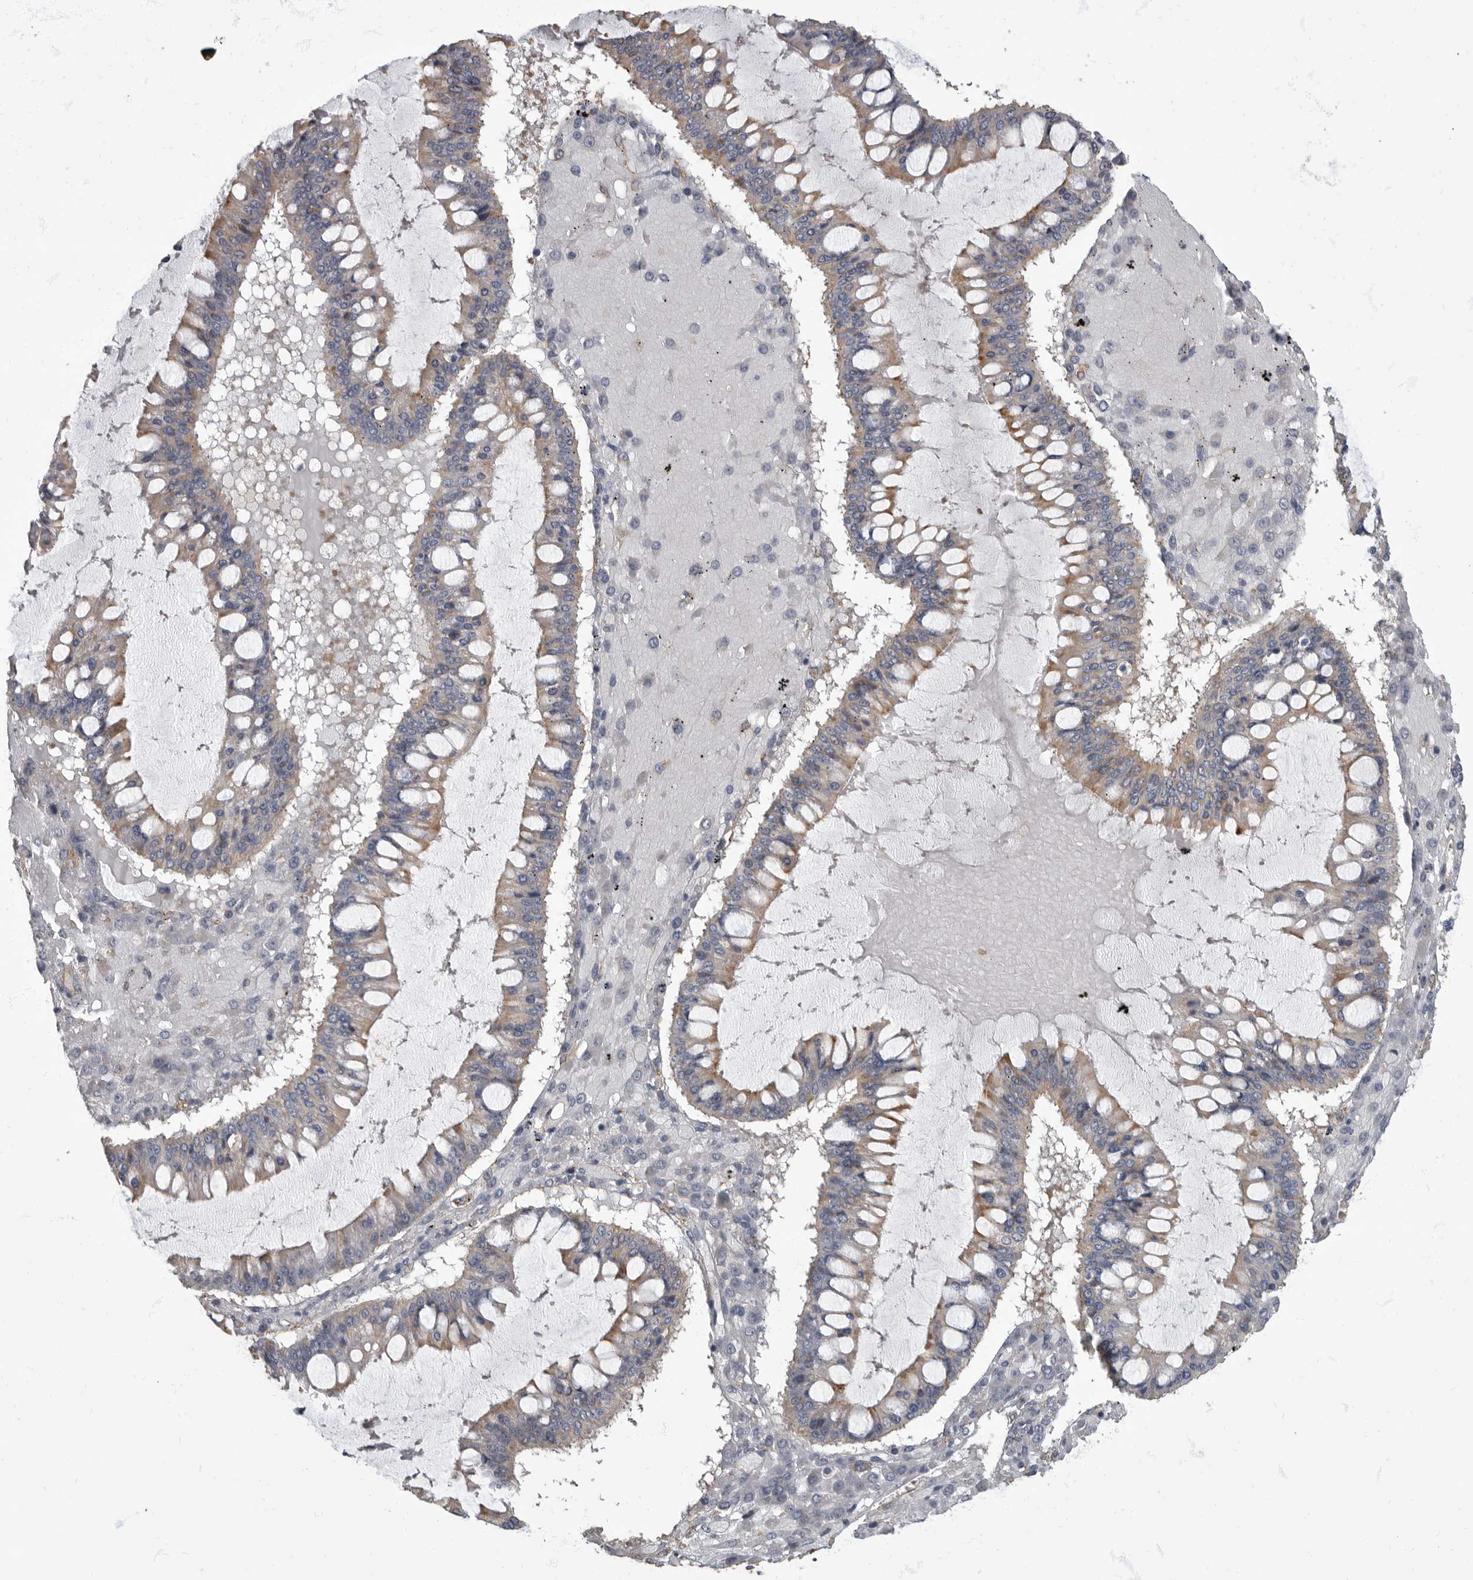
{"staining": {"intensity": "weak", "quantity": "25%-75%", "location": "cytoplasmic/membranous"}, "tissue": "ovarian cancer", "cell_type": "Tumor cells", "image_type": "cancer", "snomed": [{"axis": "morphology", "description": "Cystadenocarcinoma, mucinous, NOS"}, {"axis": "topography", "description": "Ovary"}], "caption": "Weak cytoplasmic/membranous staining for a protein is seen in approximately 25%-75% of tumor cells of ovarian cancer (mucinous cystadenocarcinoma) using immunohistochemistry (IHC).", "gene": "PDK1", "patient": {"sex": "female", "age": 73}}